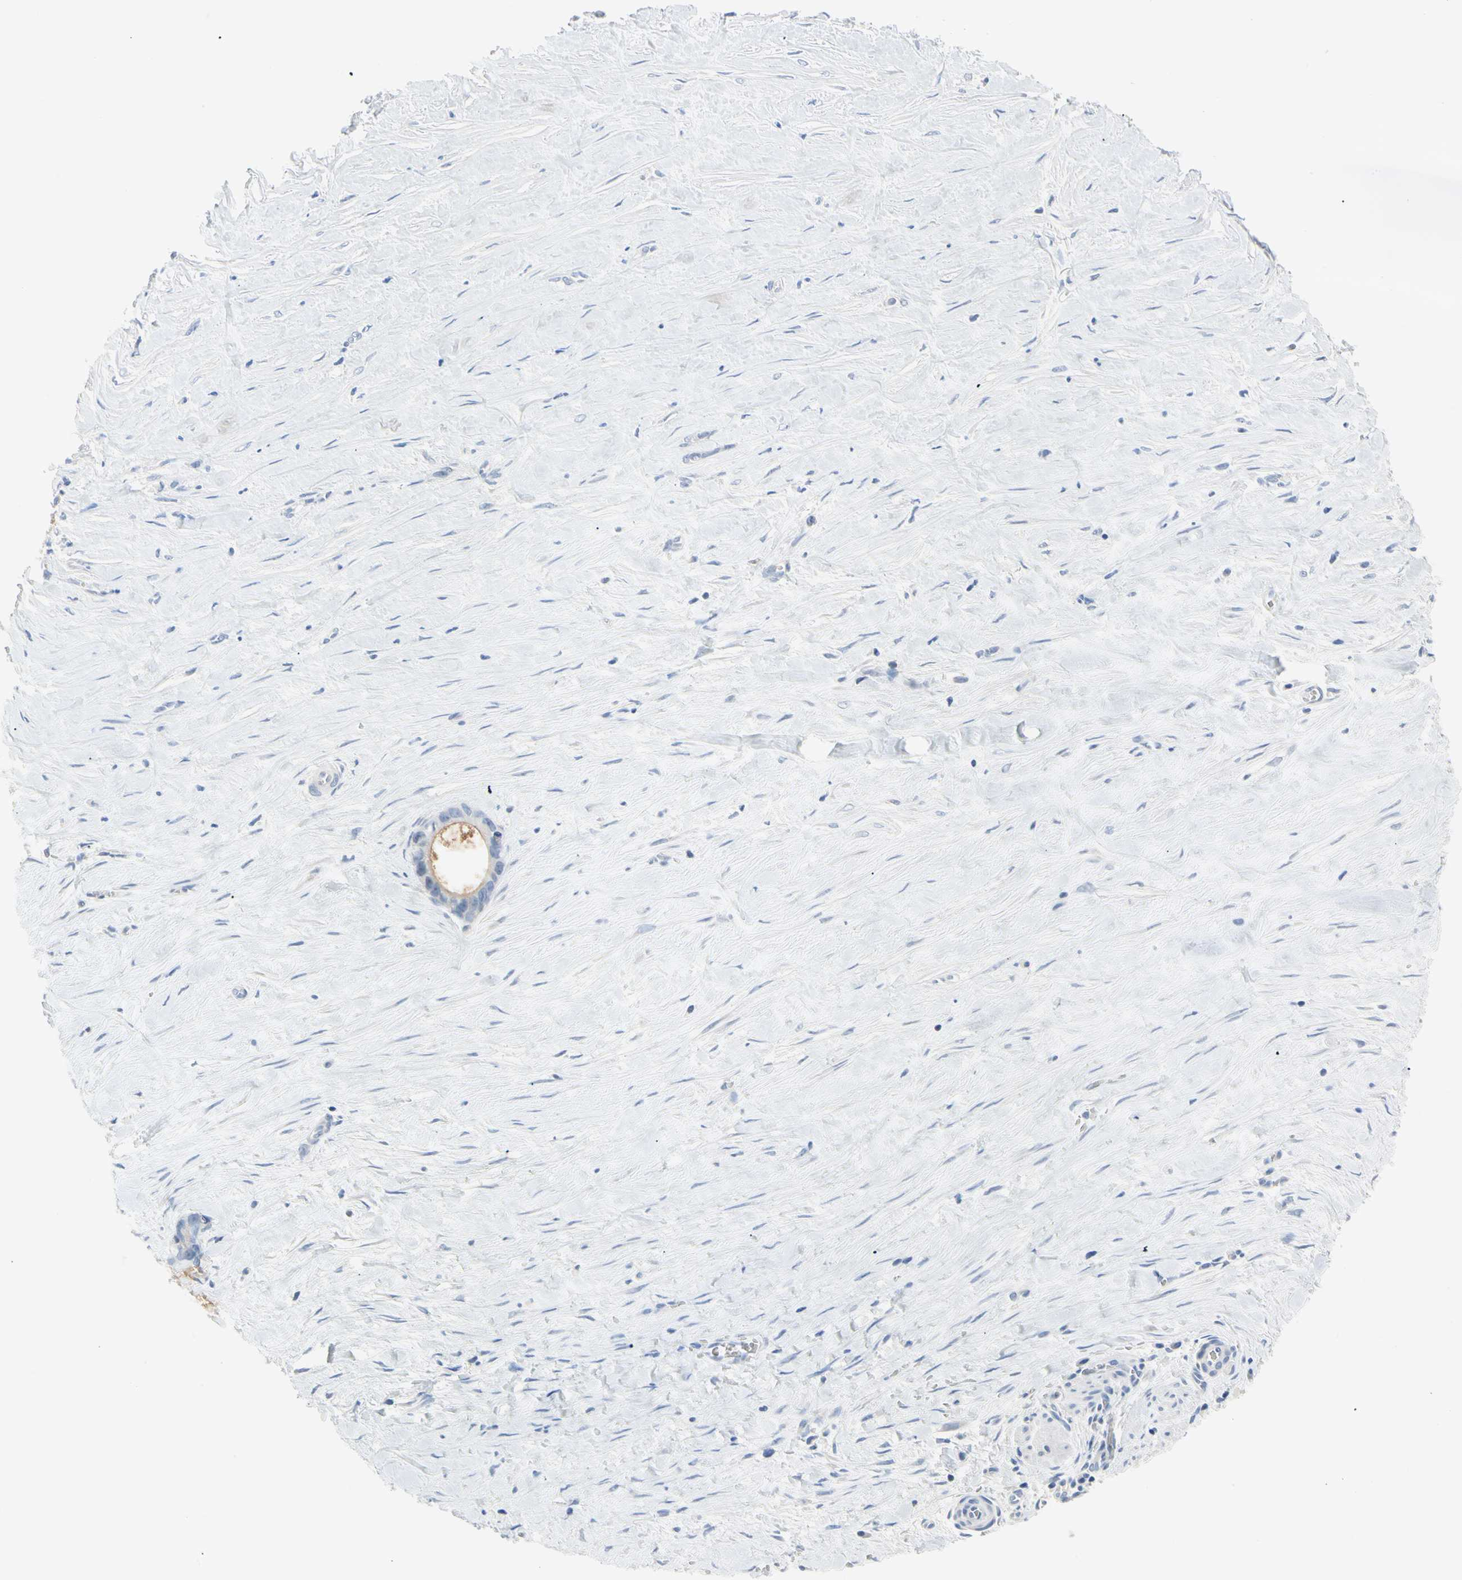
{"staining": {"intensity": "weak", "quantity": "25%-75%", "location": "cytoplasmic/membranous"}, "tissue": "liver cancer", "cell_type": "Tumor cells", "image_type": "cancer", "snomed": [{"axis": "morphology", "description": "Cholangiocarcinoma"}, {"axis": "topography", "description": "Liver"}], "caption": "High-magnification brightfield microscopy of liver cancer stained with DAB (3,3'-diaminobenzidine) (brown) and counterstained with hematoxylin (blue). tumor cells exhibit weak cytoplasmic/membranous expression is identified in approximately25%-75% of cells.", "gene": "MARK1", "patient": {"sex": "female", "age": 55}}